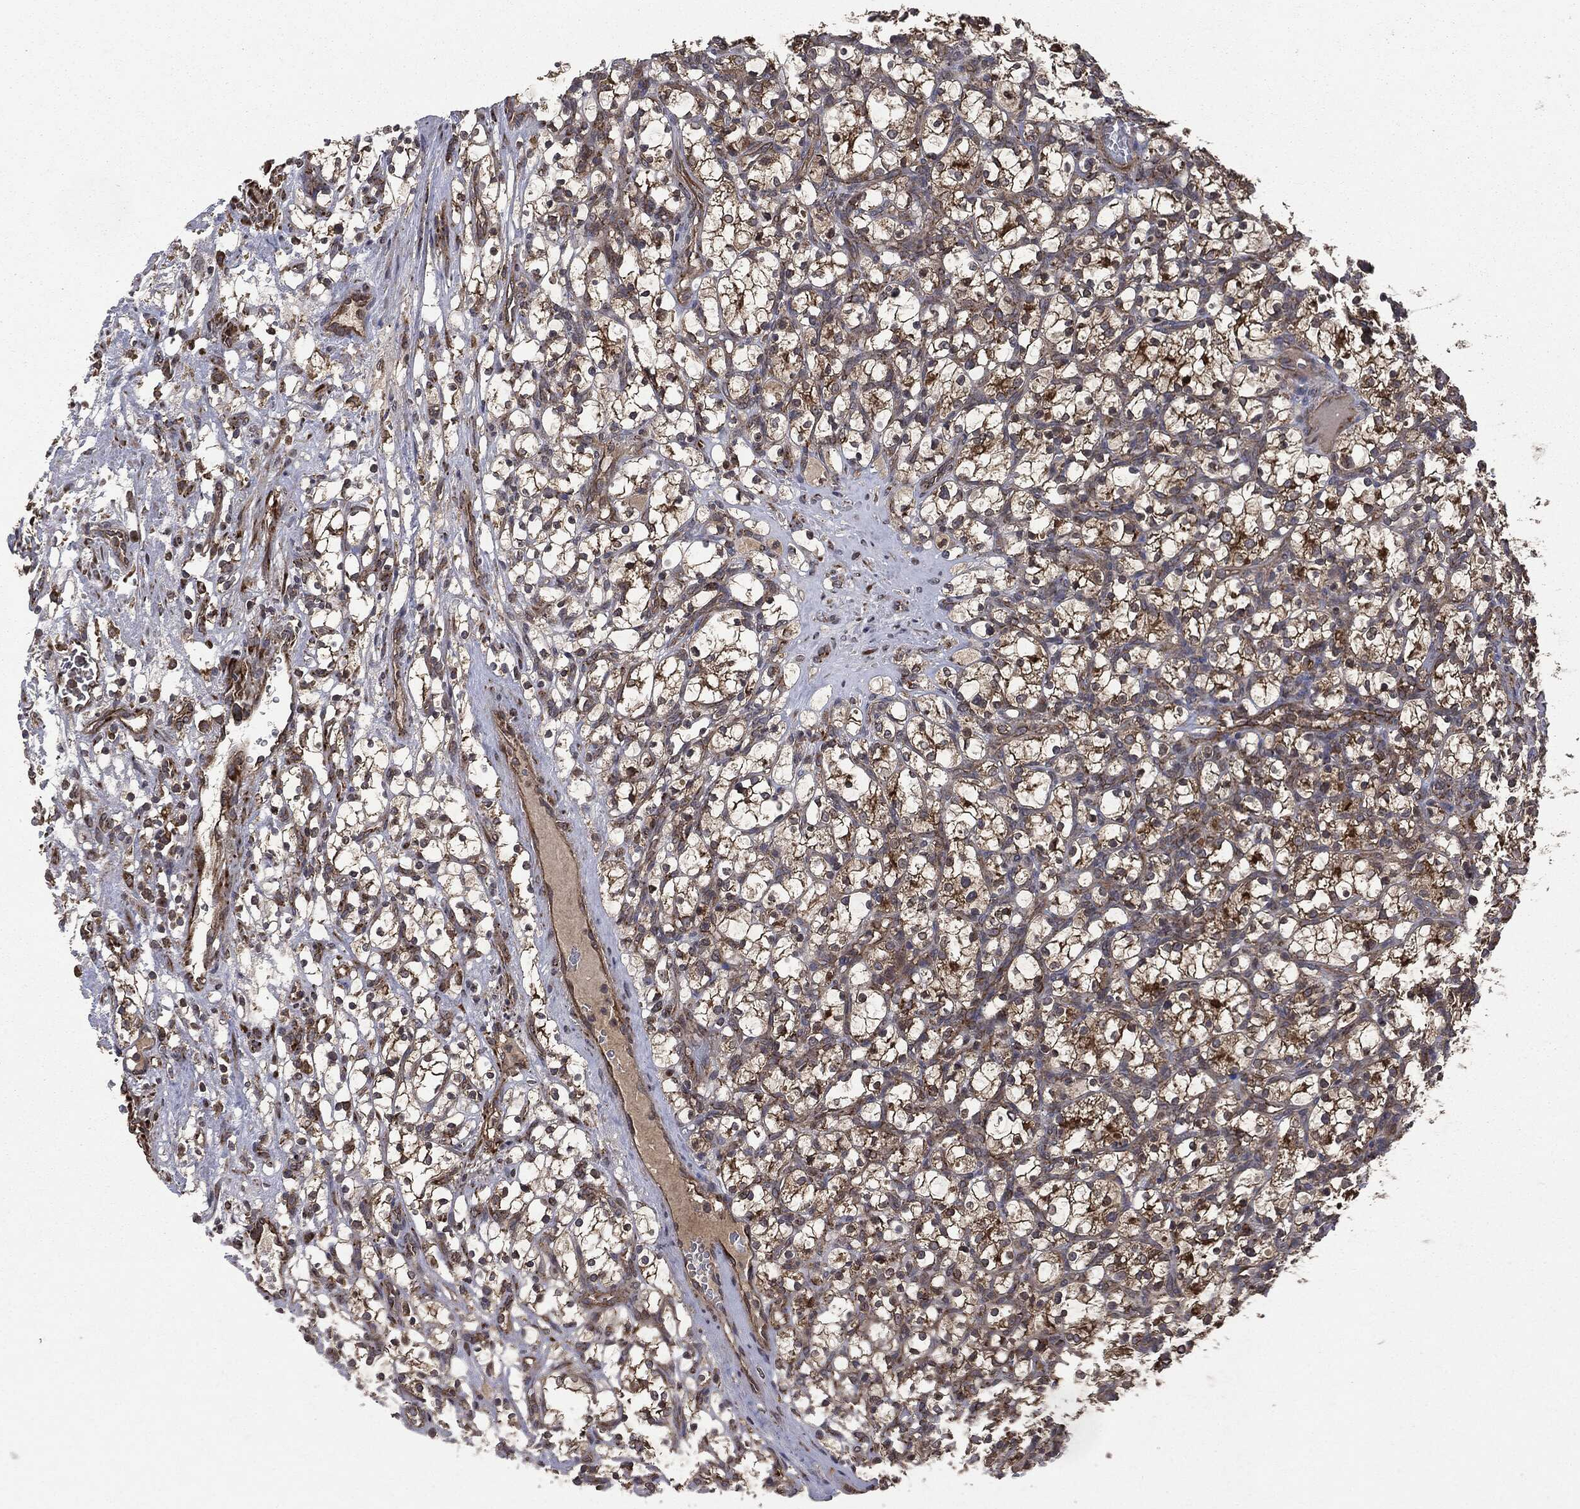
{"staining": {"intensity": "strong", "quantity": "25%-75%", "location": "cytoplasmic/membranous"}, "tissue": "renal cancer", "cell_type": "Tumor cells", "image_type": "cancer", "snomed": [{"axis": "morphology", "description": "Adenocarcinoma, NOS"}, {"axis": "topography", "description": "Kidney"}], "caption": "Immunohistochemical staining of human renal adenocarcinoma shows high levels of strong cytoplasmic/membranous protein staining in approximately 25%-75% of tumor cells. Using DAB (3,3'-diaminobenzidine) (brown) and hematoxylin (blue) stains, captured at high magnification using brightfield microscopy.", "gene": "PLOD3", "patient": {"sex": "female", "age": 69}}